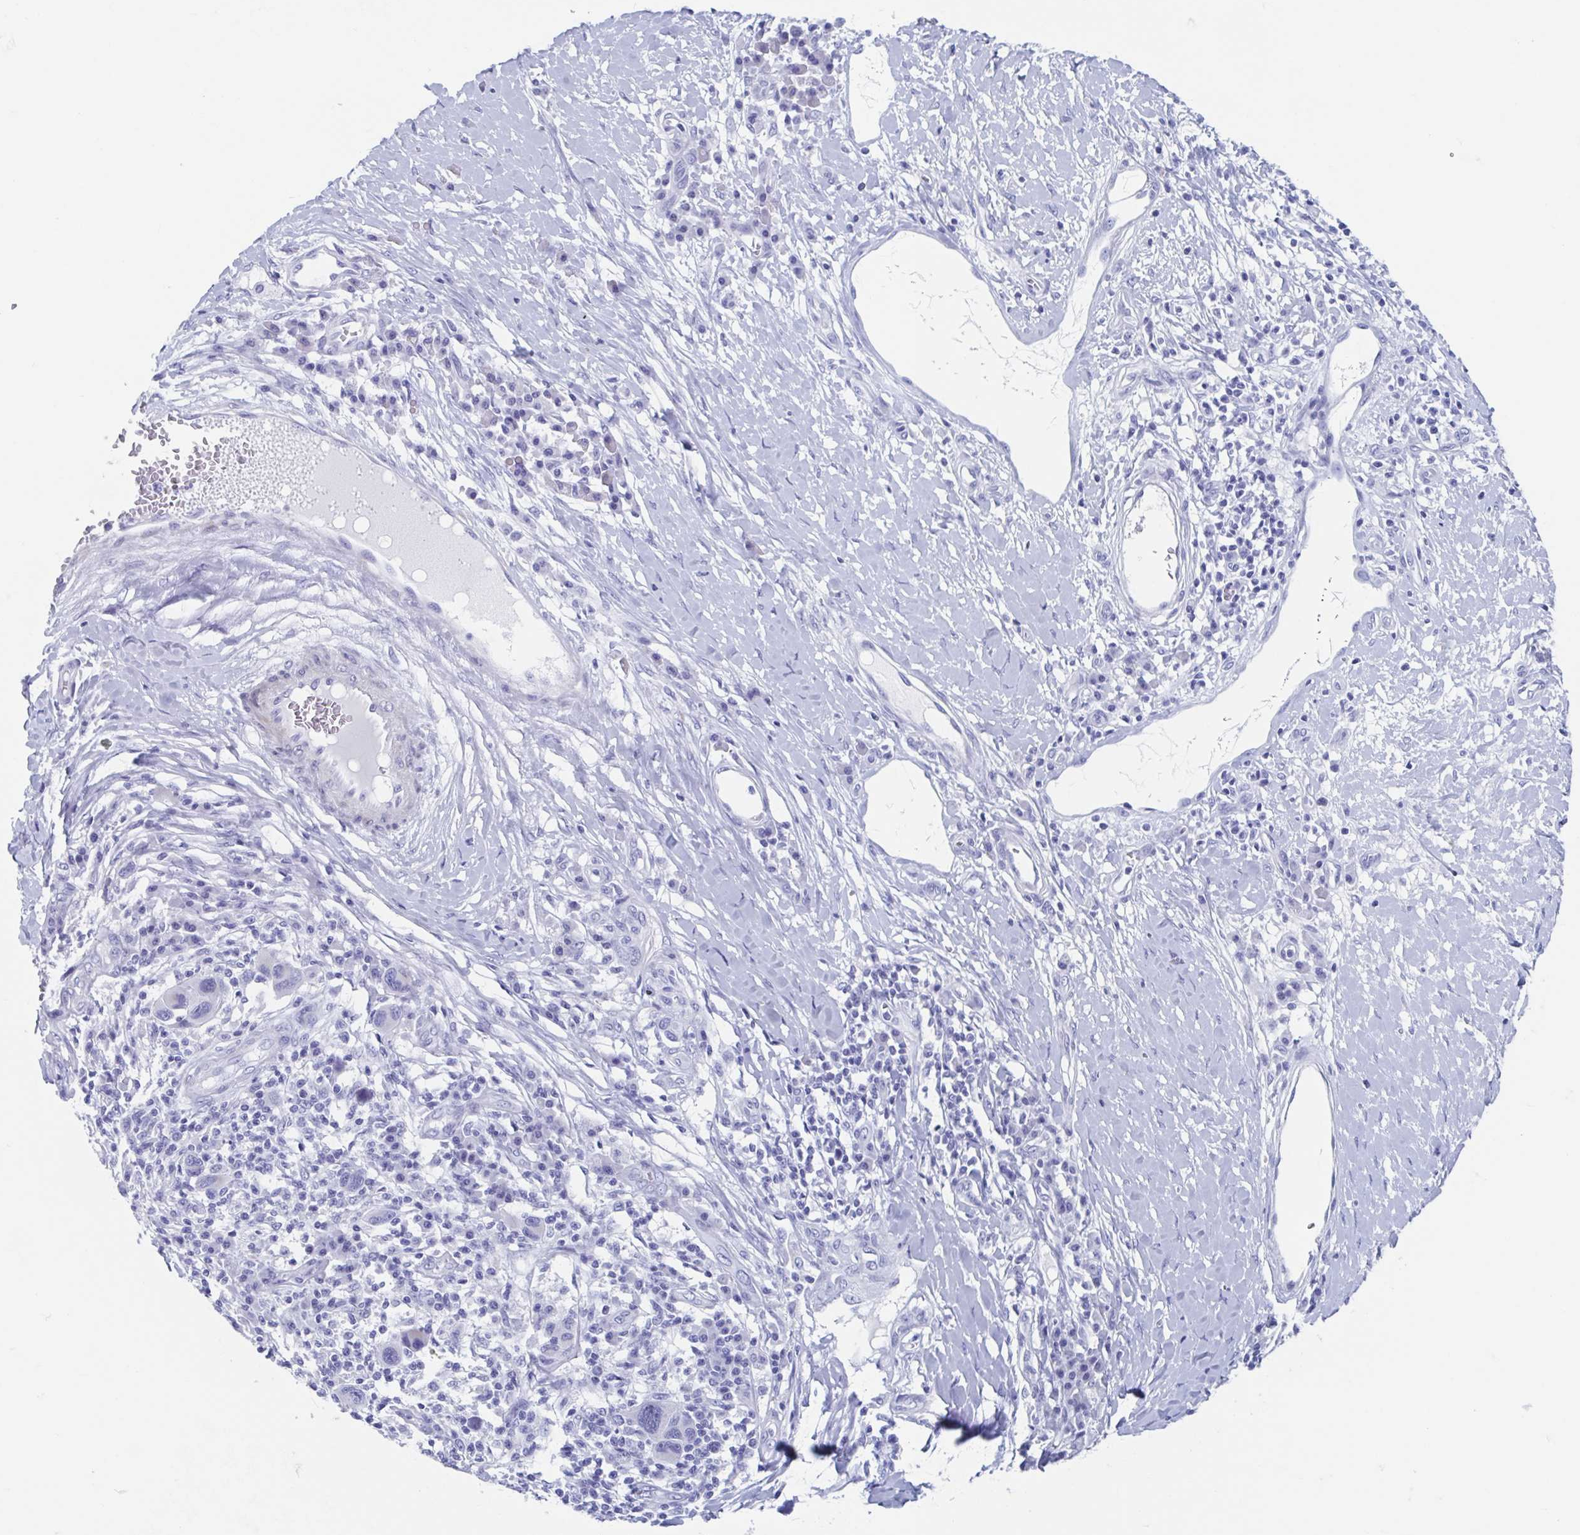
{"staining": {"intensity": "negative", "quantity": "none", "location": "none"}, "tissue": "melanoma", "cell_type": "Tumor cells", "image_type": "cancer", "snomed": [{"axis": "morphology", "description": "Malignant melanoma, NOS"}, {"axis": "topography", "description": "Skin"}], "caption": "The immunohistochemistry (IHC) image has no significant positivity in tumor cells of malignant melanoma tissue. (Brightfield microscopy of DAB immunohistochemistry at high magnification).", "gene": "SHCBP1L", "patient": {"sex": "male", "age": 53}}